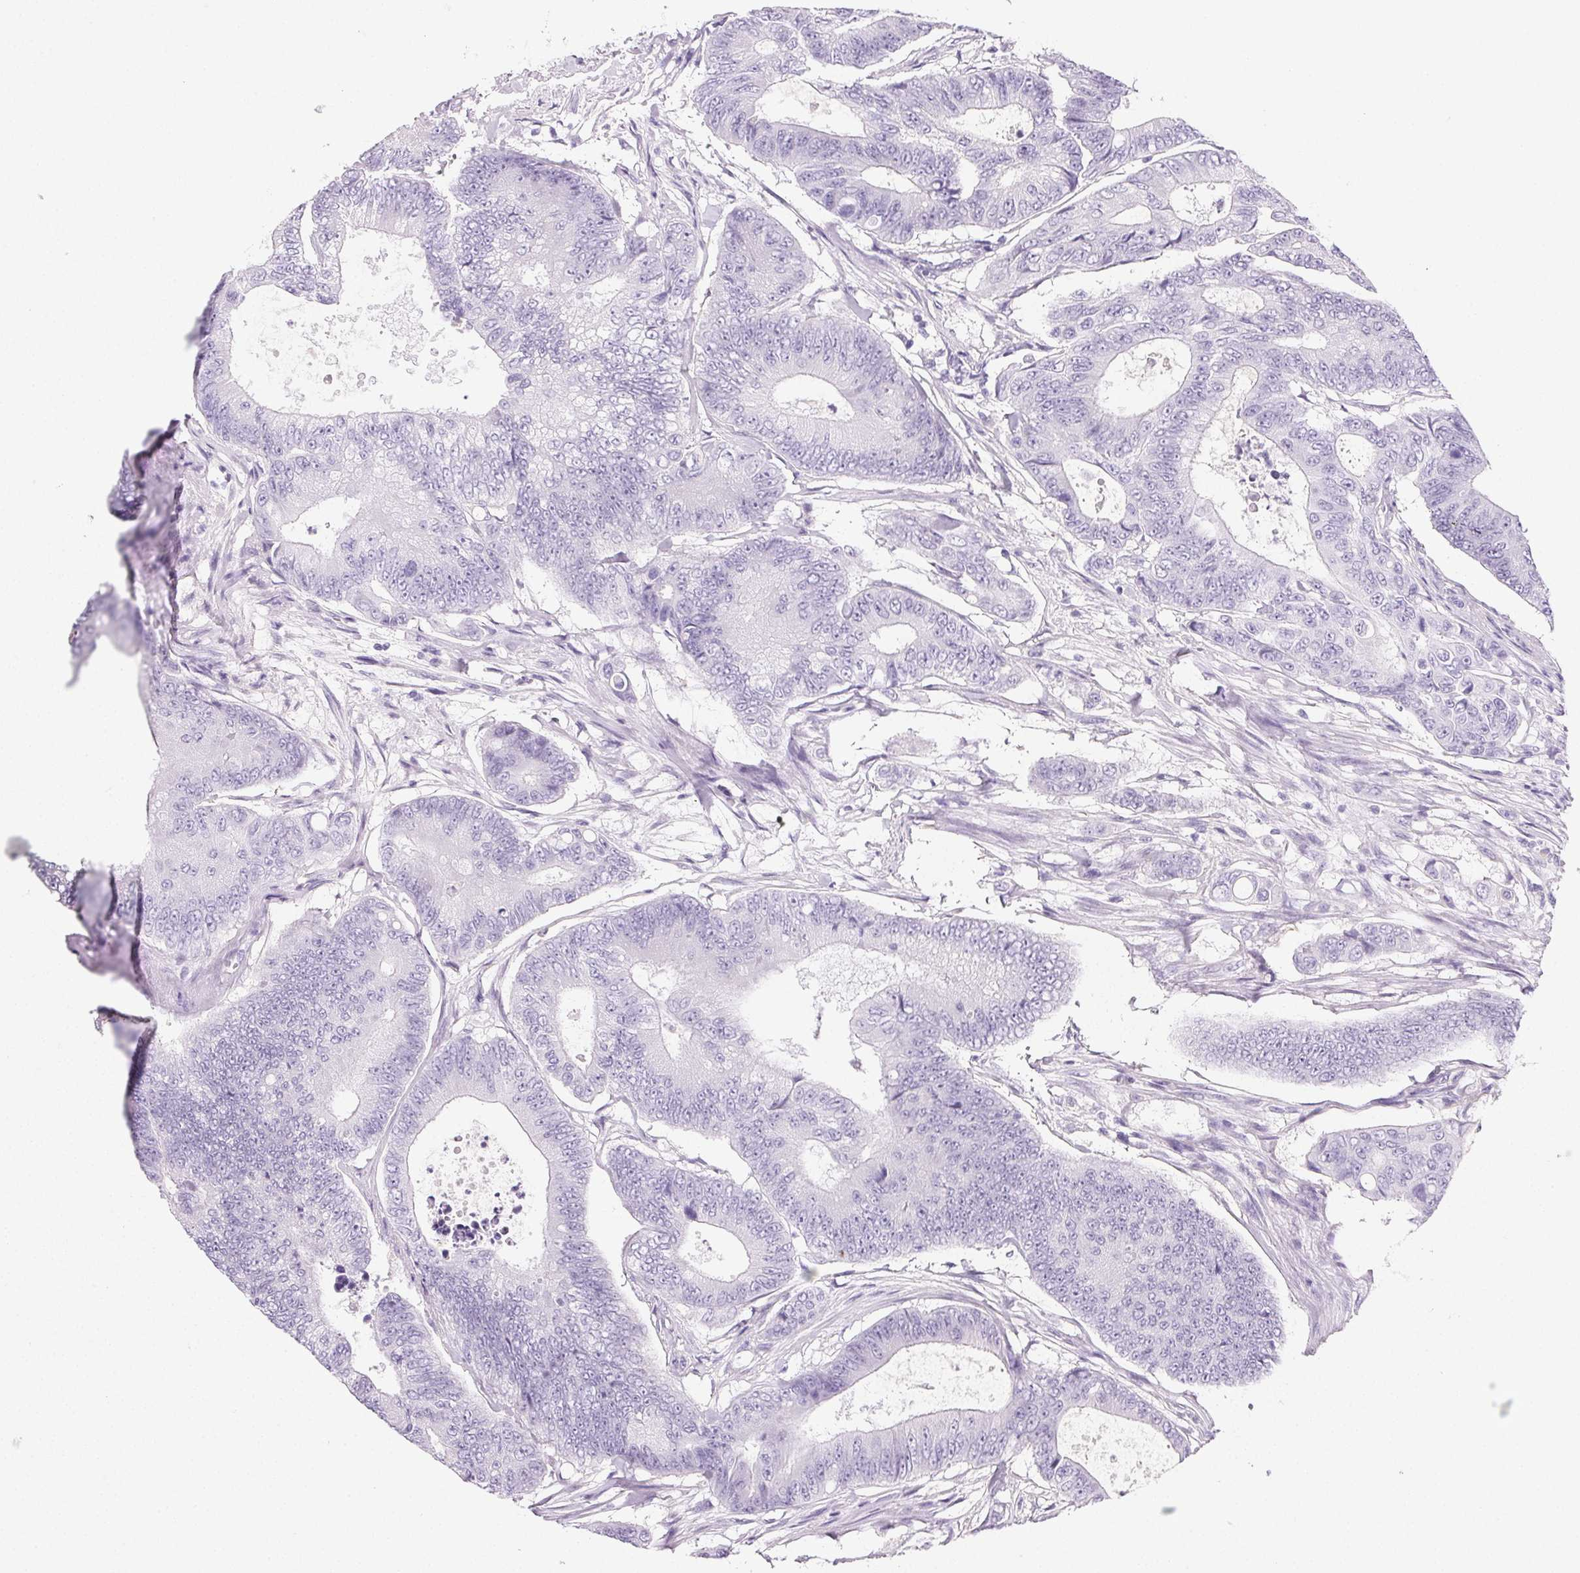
{"staining": {"intensity": "negative", "quantity": "none", "location": "none"}, "tissue": "colorectal cancer", "cell_type": "Tumor cells", "image_type": "cancer", "snomed": [{"axis": "morphology", "description": "Adenocarcinoma, NOS"}, {"axis": "topography", "description": "Colon"}], "caption": "This is an immunohistochemistry (IHC) histopathology image of adenocarcinoma (colorectal). There is no expression in tumor cells.", "gene": "PRSS3", "patient": {"sex": "female", "age": 48}}